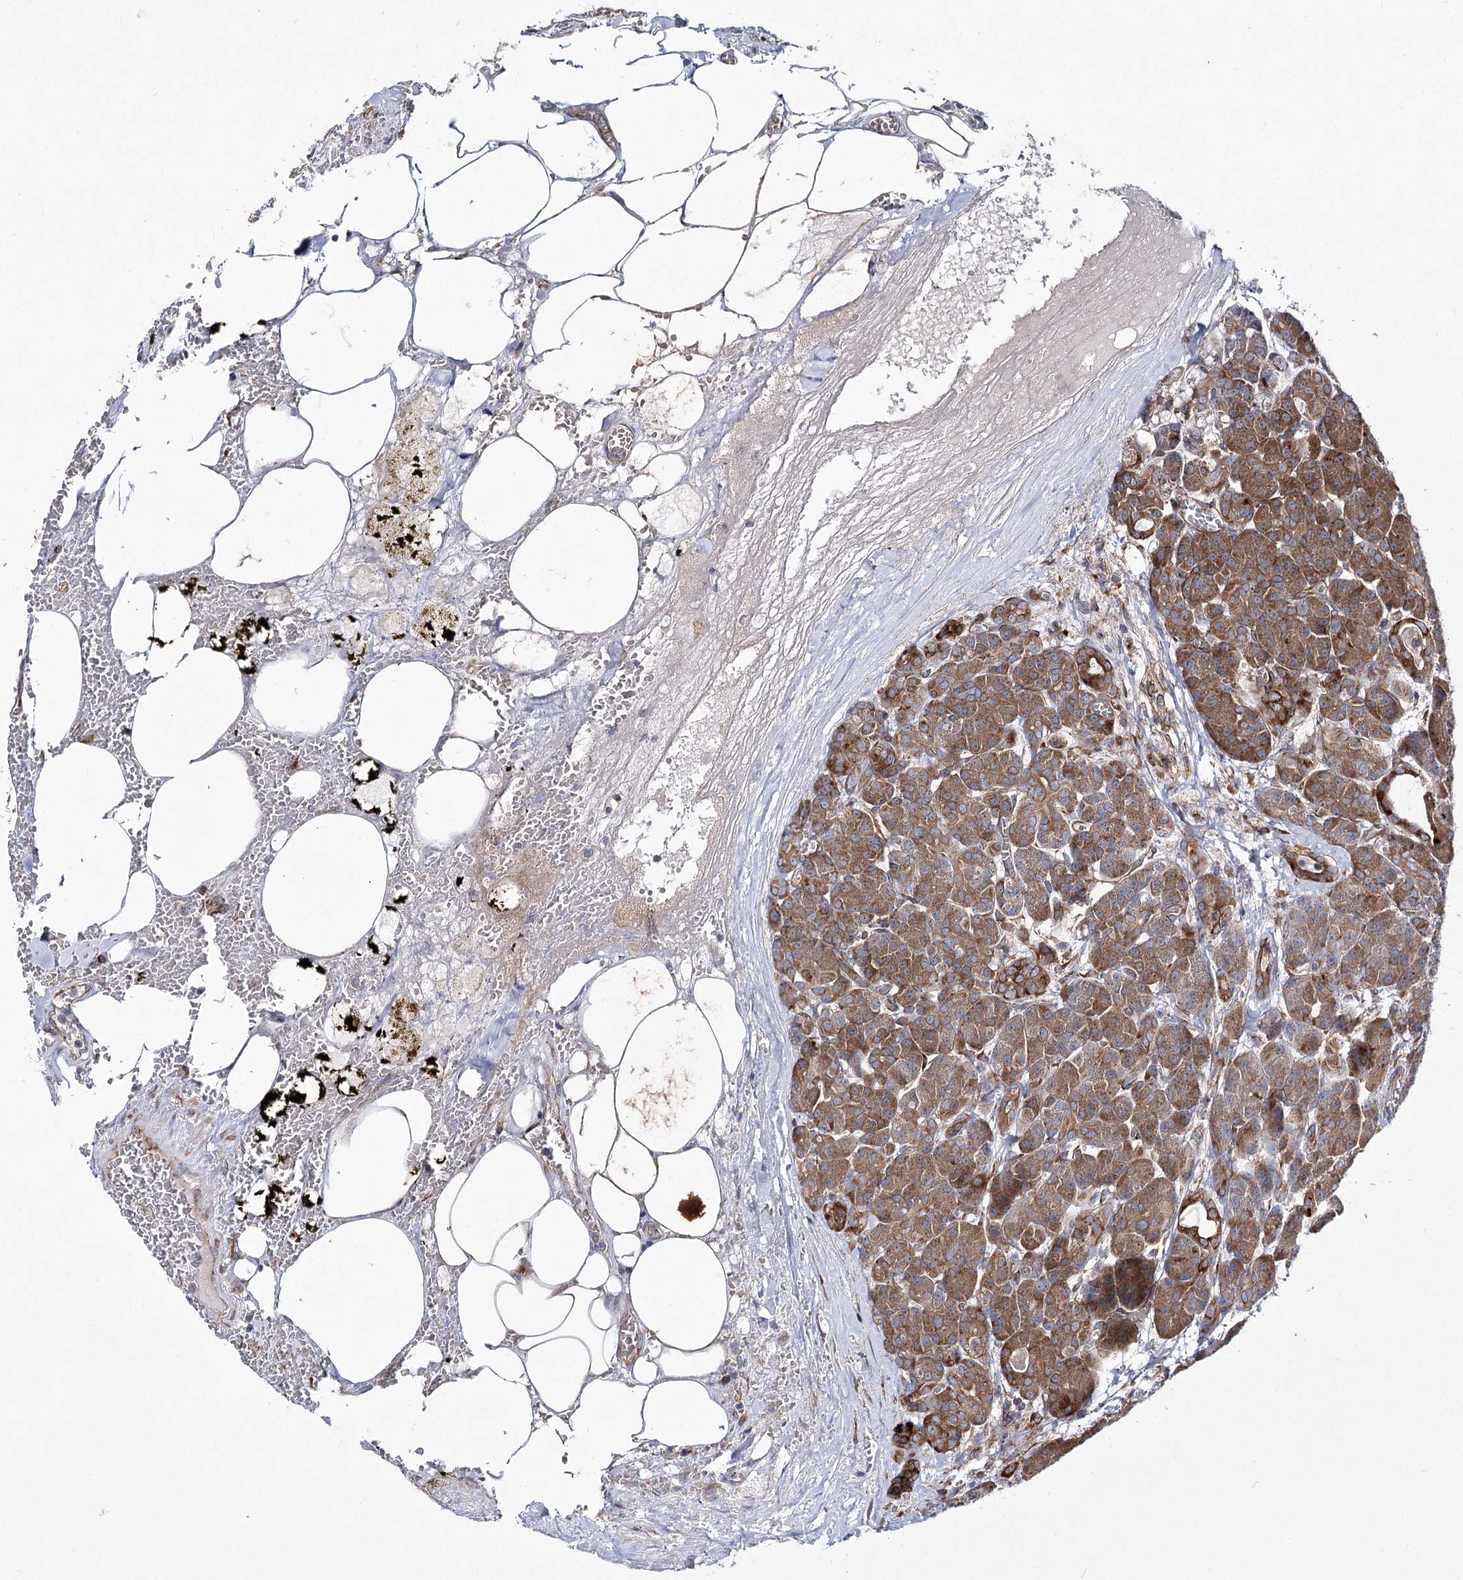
{"staining": {"intensity": "strong", "quantity": ">75%", "location": "cytoplasmic/membranous"}, "tissue": "pancreas", "cell_type": "Exocrine glandular cells", "image_type": "normal", "snomed": [{"axis": "morphology", "description": "Normal tissue, NOS"}, {"axis": "topography", "description": "Pancreas"}], "caption": "A histopathology image showing strong cytoplasmic/membranous staining in about >75% of exocrine glandular cells in normal pancreas, as visualized by brown immunohistochemical staining.", "gene": "VWA2", "patient": {"sex": "male", "age": 63}}